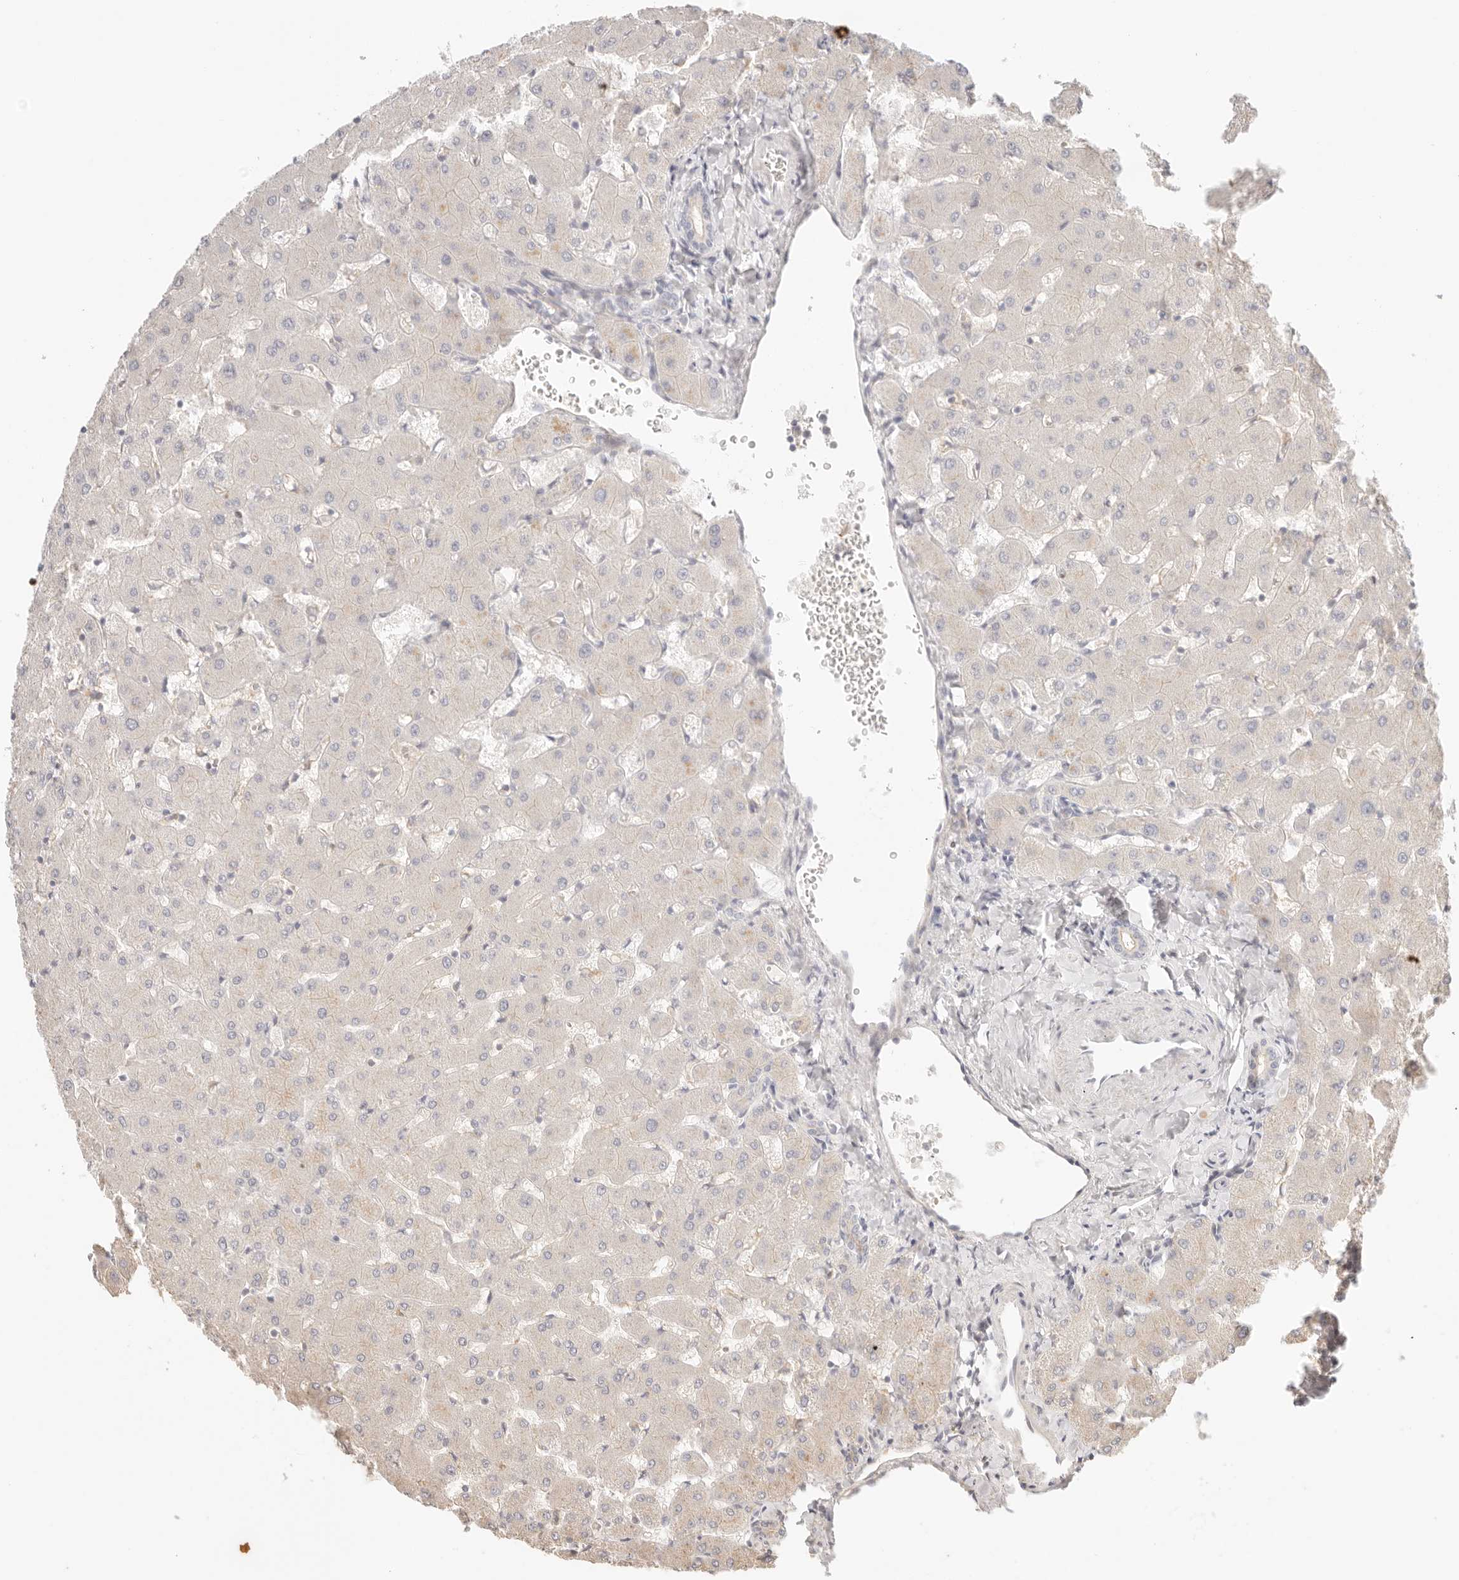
{"staining": {"intensity": "negative", "quantity": "none", "location": "none"}, "tissue": "liver", "cell_type": "Cholangiocytes", "image_type": "normal", "snomed": [{"axis": "morphology", "description": "Normal tissue, NOS"}, {"axis": "topography", "description": "Liver"}], "caption": "The immunohistochemistry photomicrograph has no significant staining in cholangiocytes of liver.", "gene": "CEP120", "patient": {"sex": "female", "age": 63}}